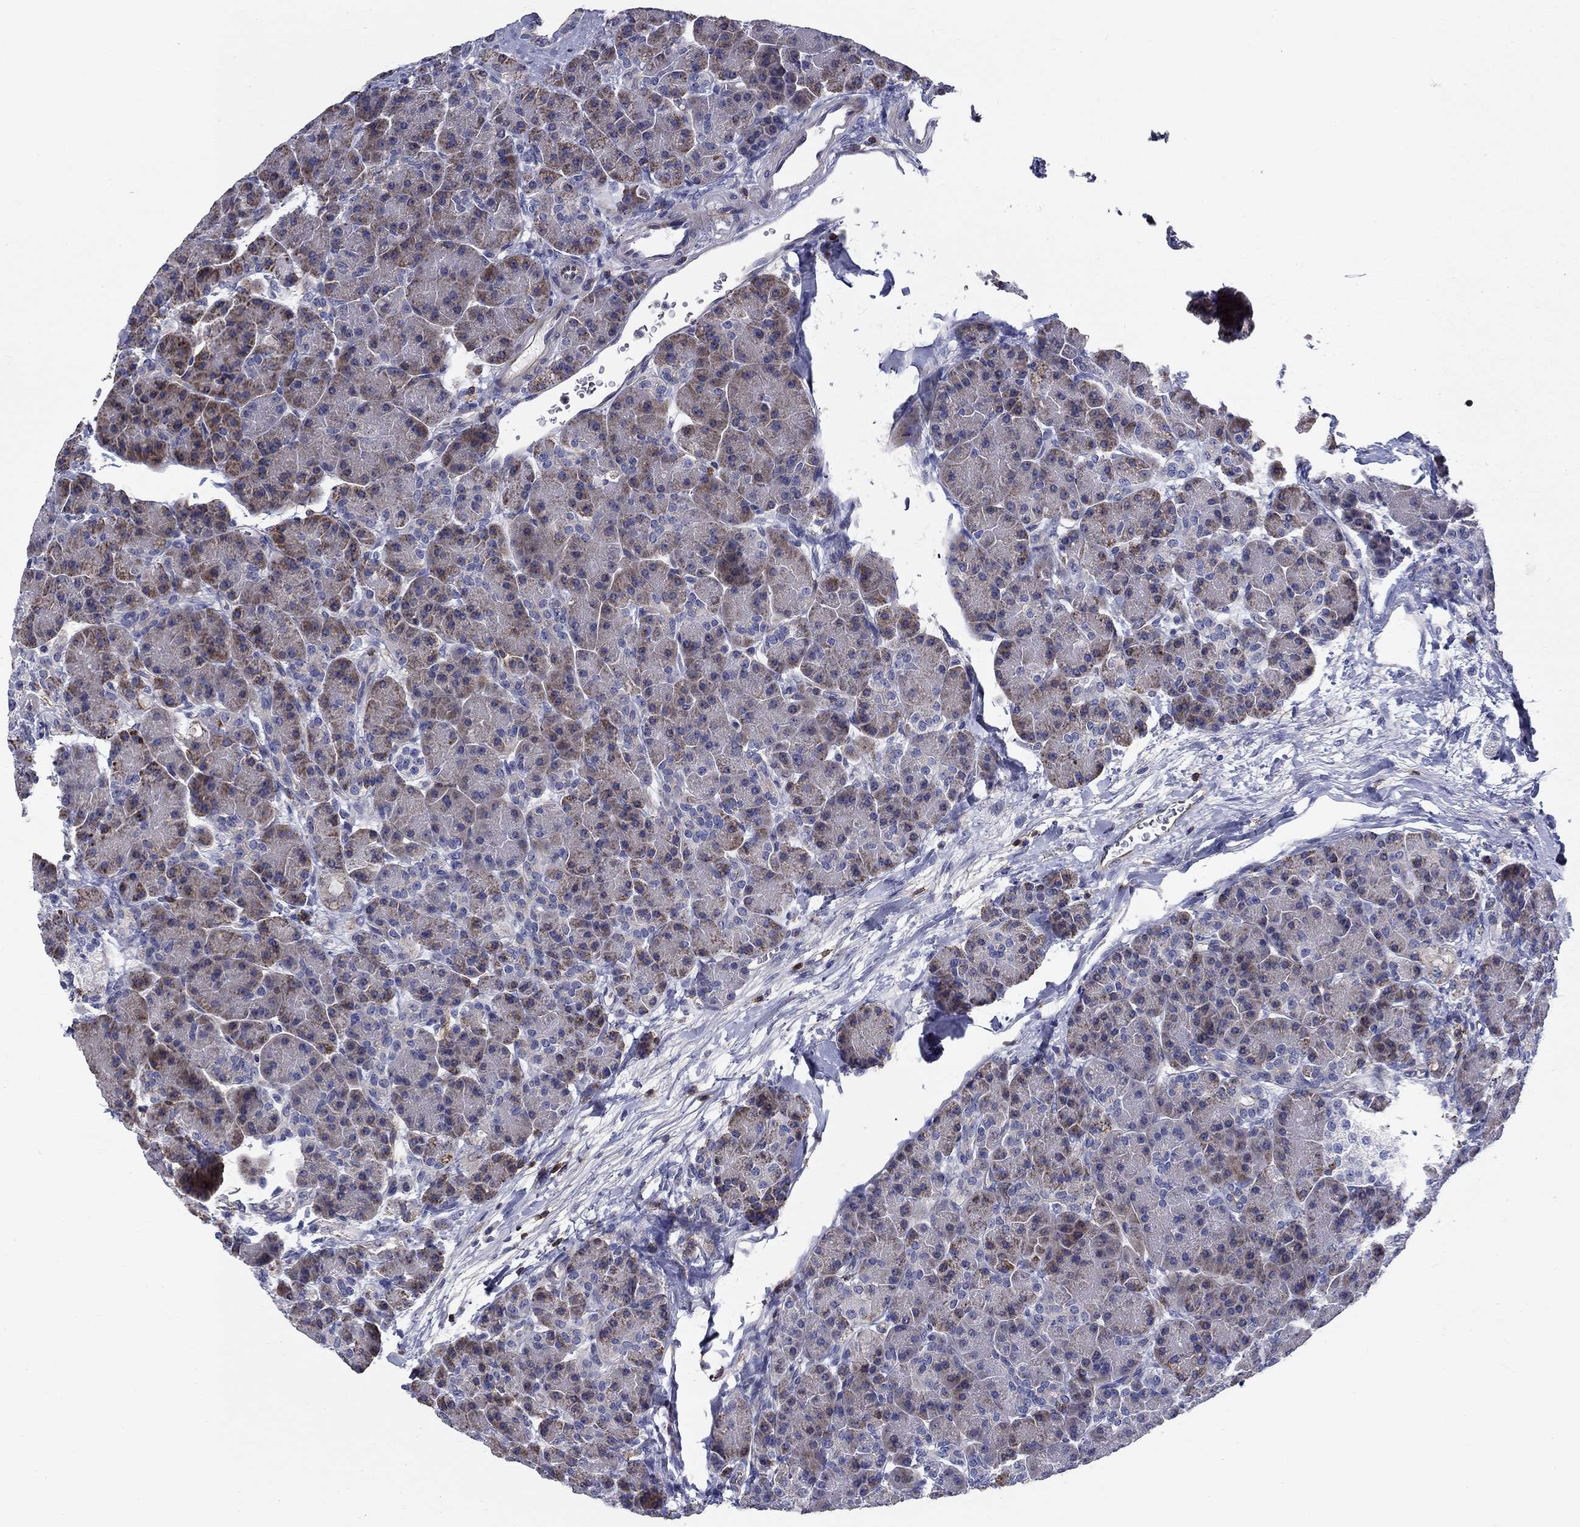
{"staining": {"intensity": "moderate", "quantity": "25%-75%", "location": "cytoplasmic/membranous"}, "tissue": "pancreas", "cell_type": "Exocrine glandular cells", "image_type": "normal", "snomed": [{"axis": "morphology", "description": "Normal tissue, NOS"}, {"axis": "topography", "description": "Pancreas"}], "caption": "Protein analysis of benign pancreas displays moderate cytoplasmic/membranous positivity in about 25%-75% of exocrine glandular cells.", "gene": "SIT1", "patient": {"sex": "female", "age": 63}}